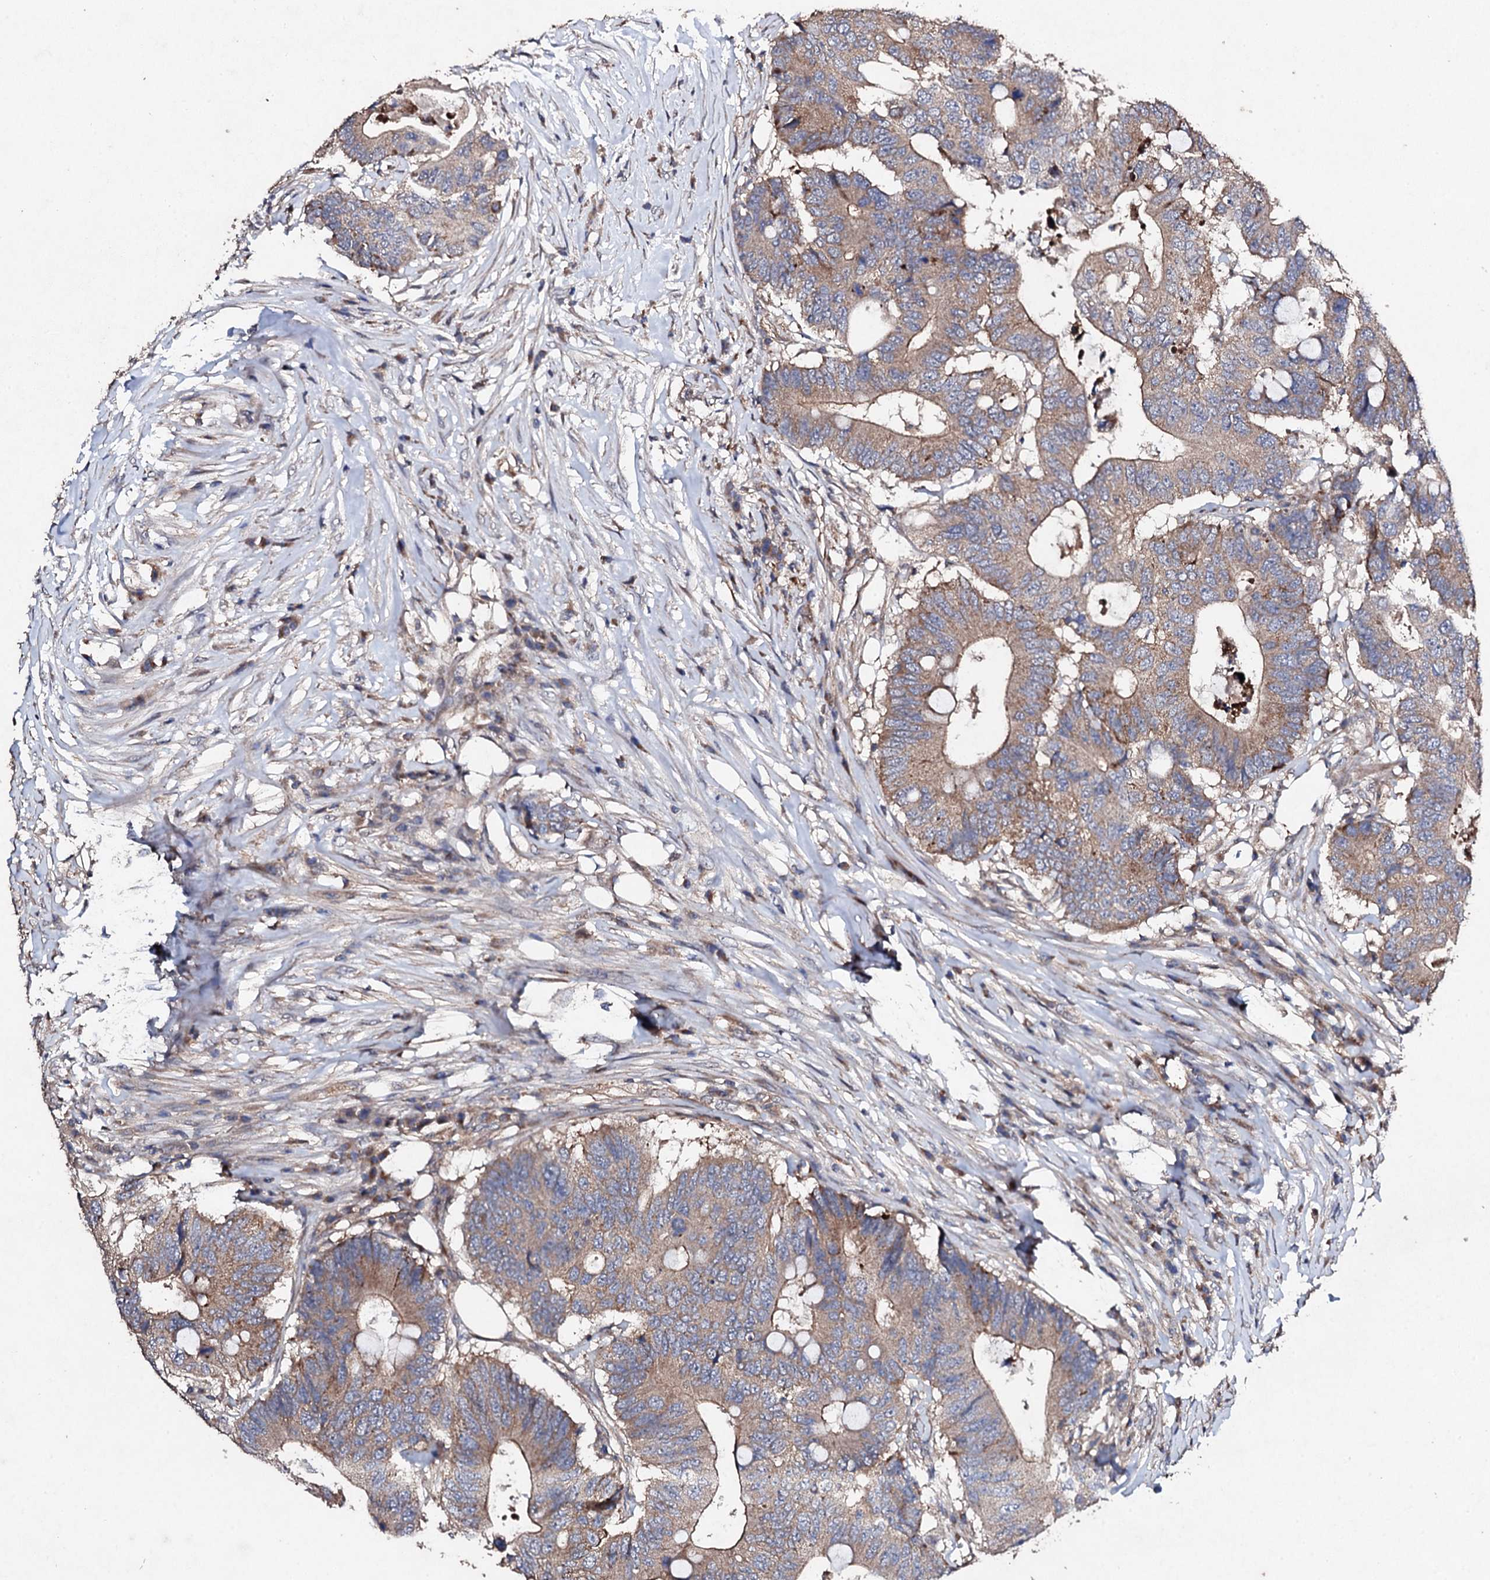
{"staining": {"intensity": "moderate", "quantity": ">75%", "location": "cytoplasmic/membranous"}, "tissue": "colorectal cancer", "cell_type": "Tumor cells", "image_type": "cancer", "snomed": [{"axis": "morphology", "description": "Adenocarcinoma, NOS"}, {"axis": "topography", "description": "Colon"}], "caption": "A micrograph showing moderate cytoplasmic/membranous positivity in approximately >75% of tumor cells in colorectal cancer, as visualized by brown immunohistochemical staining.", "gene": "MOCOS", "patient": {"sex": "male", "age": 71}}